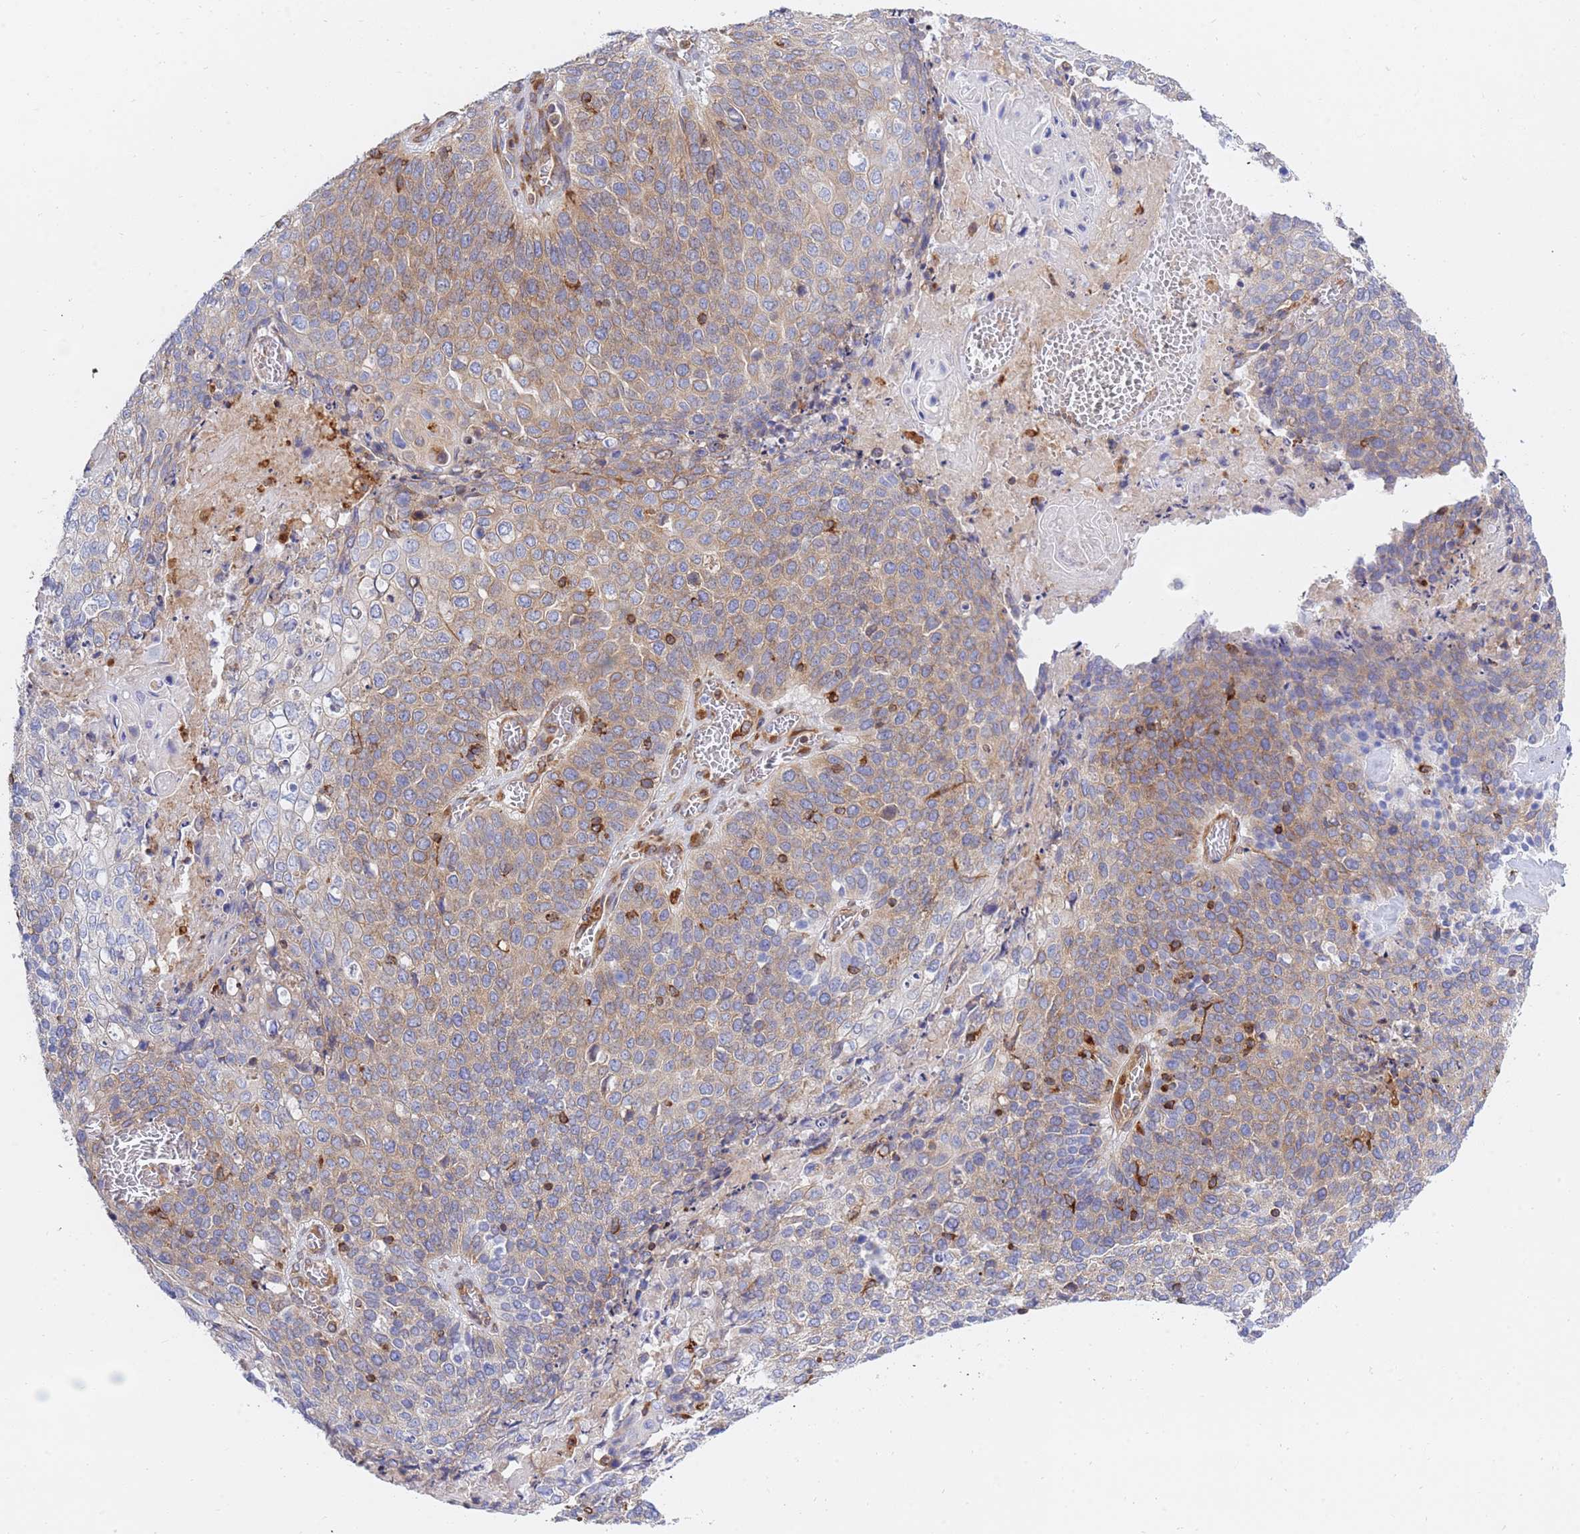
{"staining": {"intensity": "moderate", "quantity": "25%-75%", "location": "cytoplasmic/membranous"}, "tissue": "cervical cancer", "cell_type": "Tumor cells", "image_type": "cancer", "snomed": [{"axis": "morphology", "description": "Squamous cell carcinoma, NOS"}, {"axis": "topography", "description": "Cervix"}], "caption": "Immunohistochemical staining of human cervical cancer (squamous cell carcinoma) demonstrates moderate cytoplasmic/membranous protein positivity in approximately 25%-75% of tumor cells.", "gene": "REM1", "patient": {"sex": "female", "age": 39}}